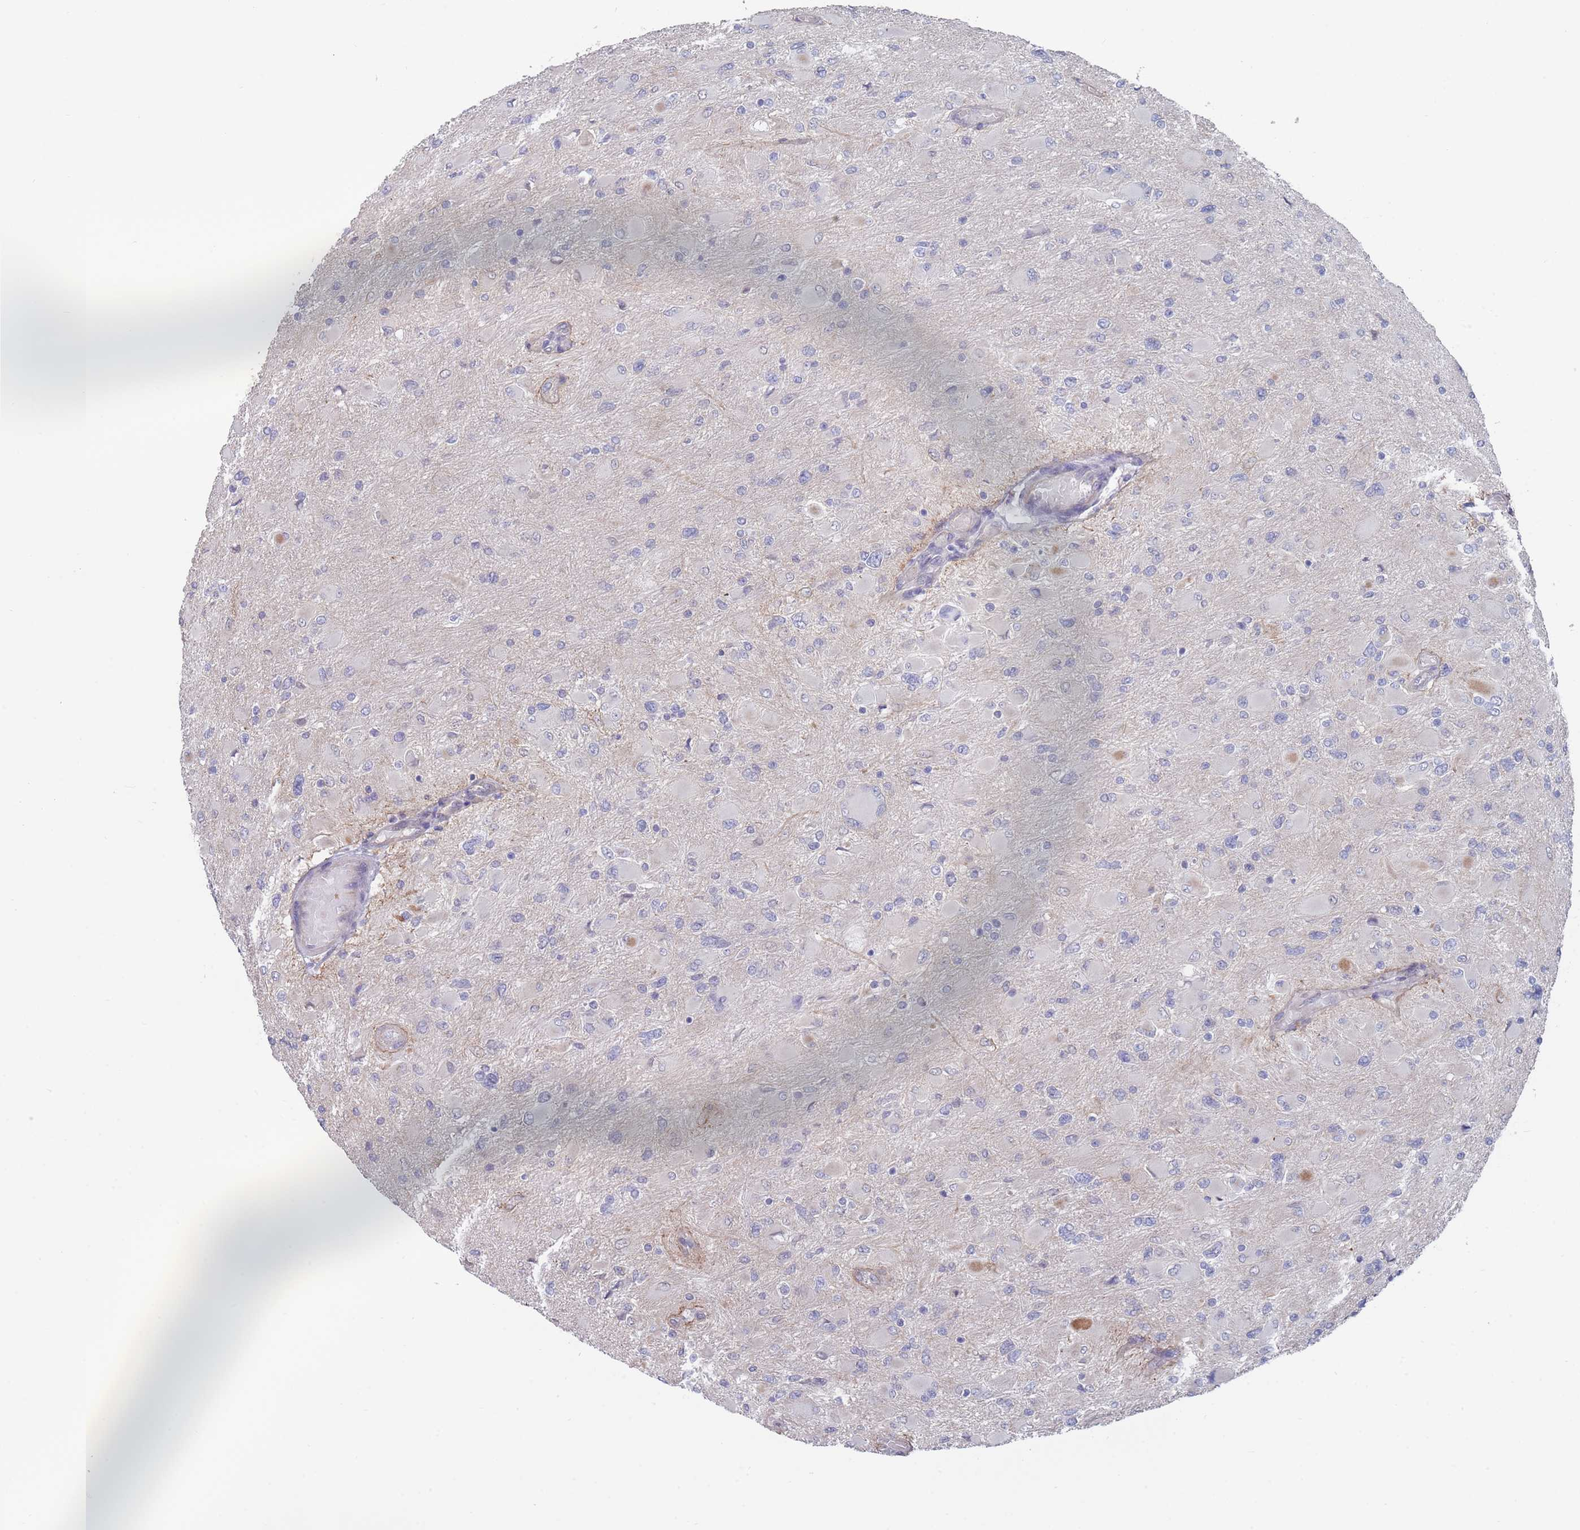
{"staining": {"intensity": "negative", "quantity": "none", "location": "none"}, "tissue": "glioma", "cell_type": "Tumor cells", "image_type": "cancer", "snomed": [{"axis": "morphology", "description": "Glioma, malignant, High grade"}, {"axis": "topography", "description": "Cerebral cortex"}], "caption": "This is an IHC image of glioma. There is no positivity in tumor cells.", "gene": "SLC1A6", "patient": {"sex": "female", "age": 36}}